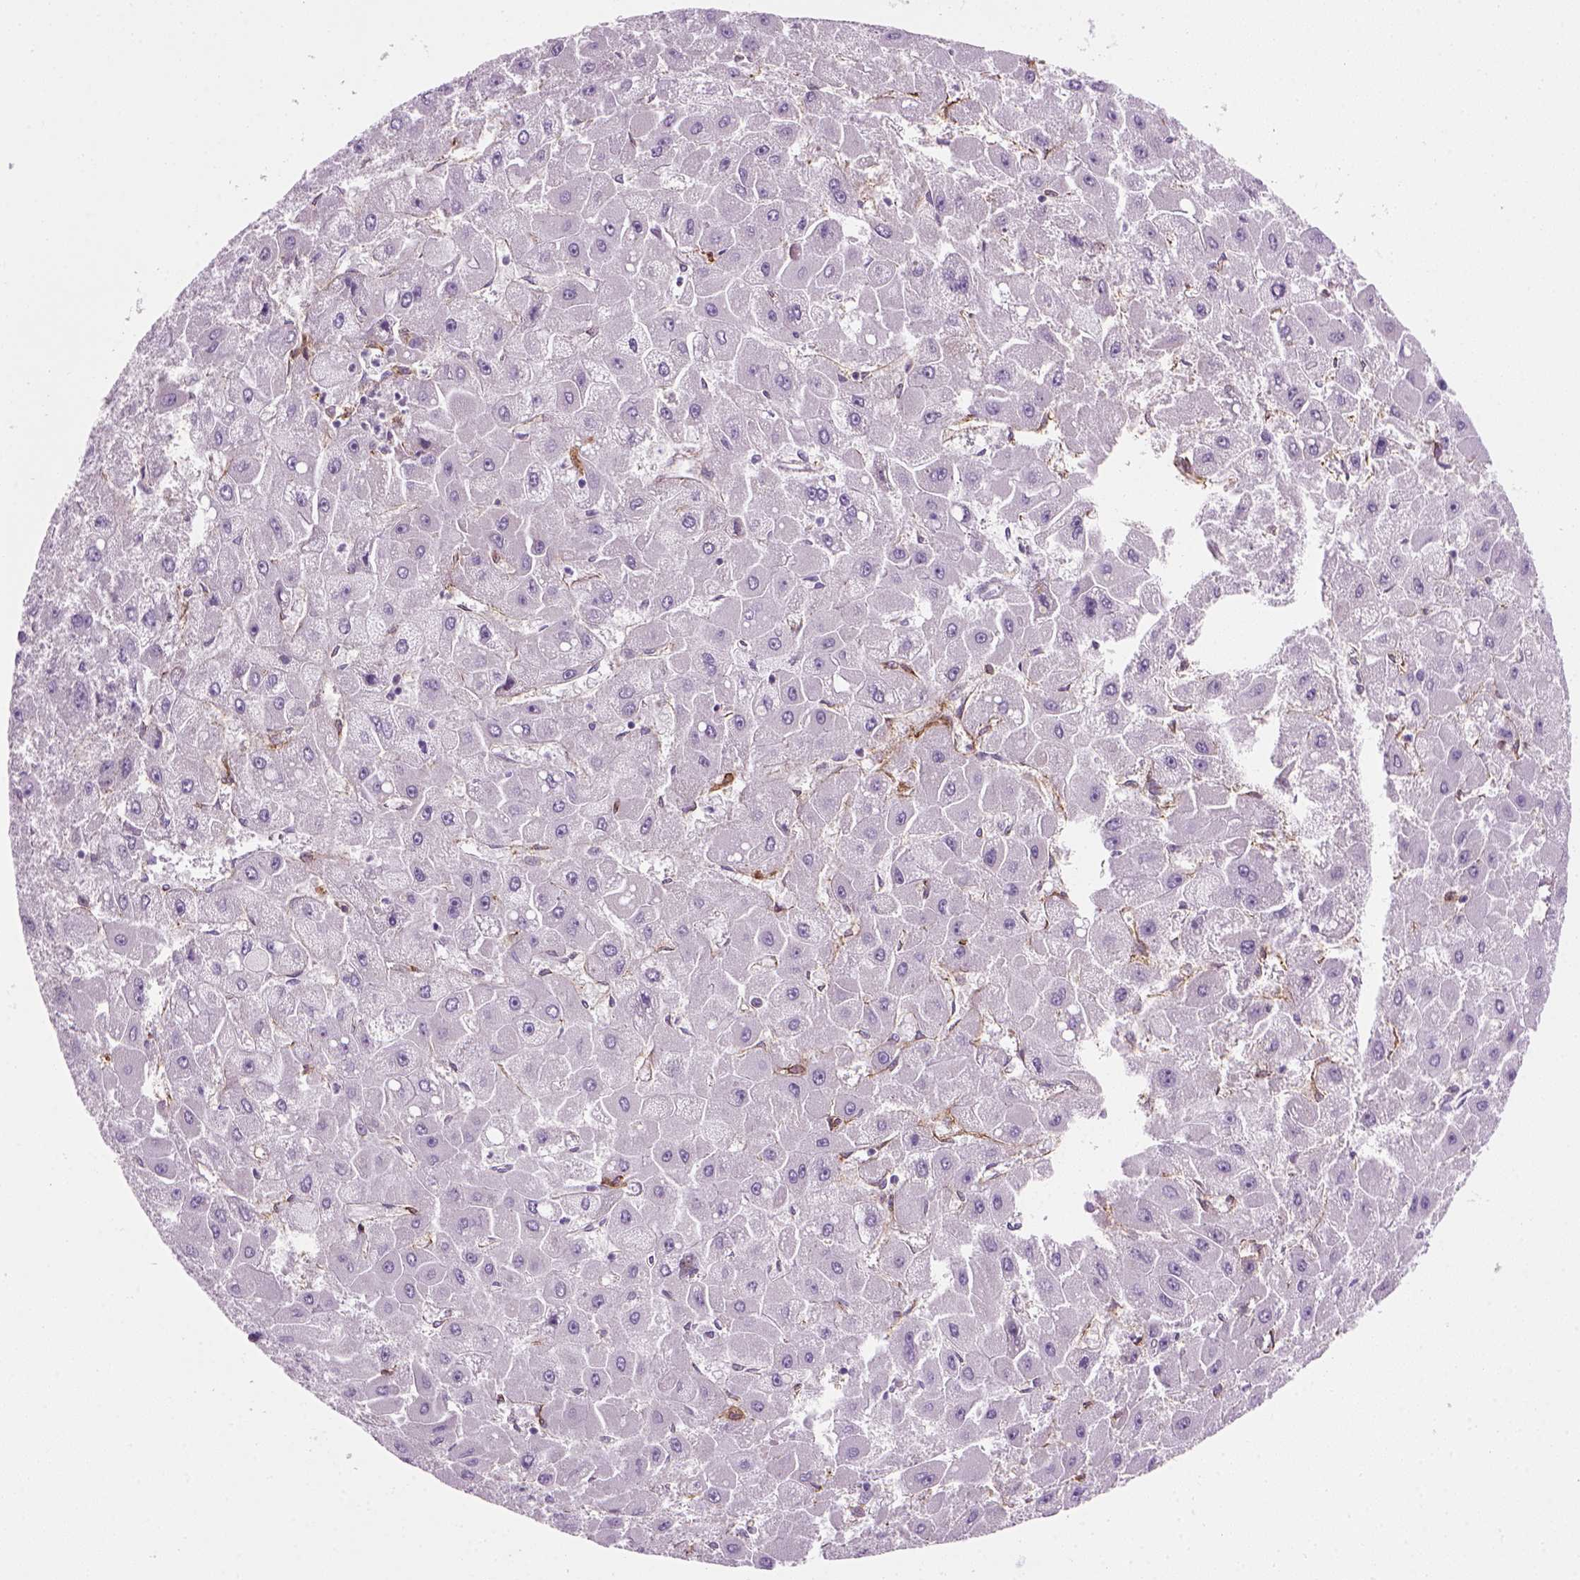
{"staining": {"intensity": "negative", "quantity": "none", "location": "none"}, "tissue": "liver cancer", "cell_type": "Tumor cells", "image_type": "cancer", "snomed": [{"axis": "morphology", "description": "Carcinoma, Hepatocellular, NOS"}, {"axis": "topography", "description": "Liver"}], "caption": "This is a photomicrograph of immunohistochemistry (IHC) staining of hepatocellular carcinoma (liver), which shows no expression in tumor cells.", "gene": "MARCKS", "patient": {"sex": "female", "age": 25}}